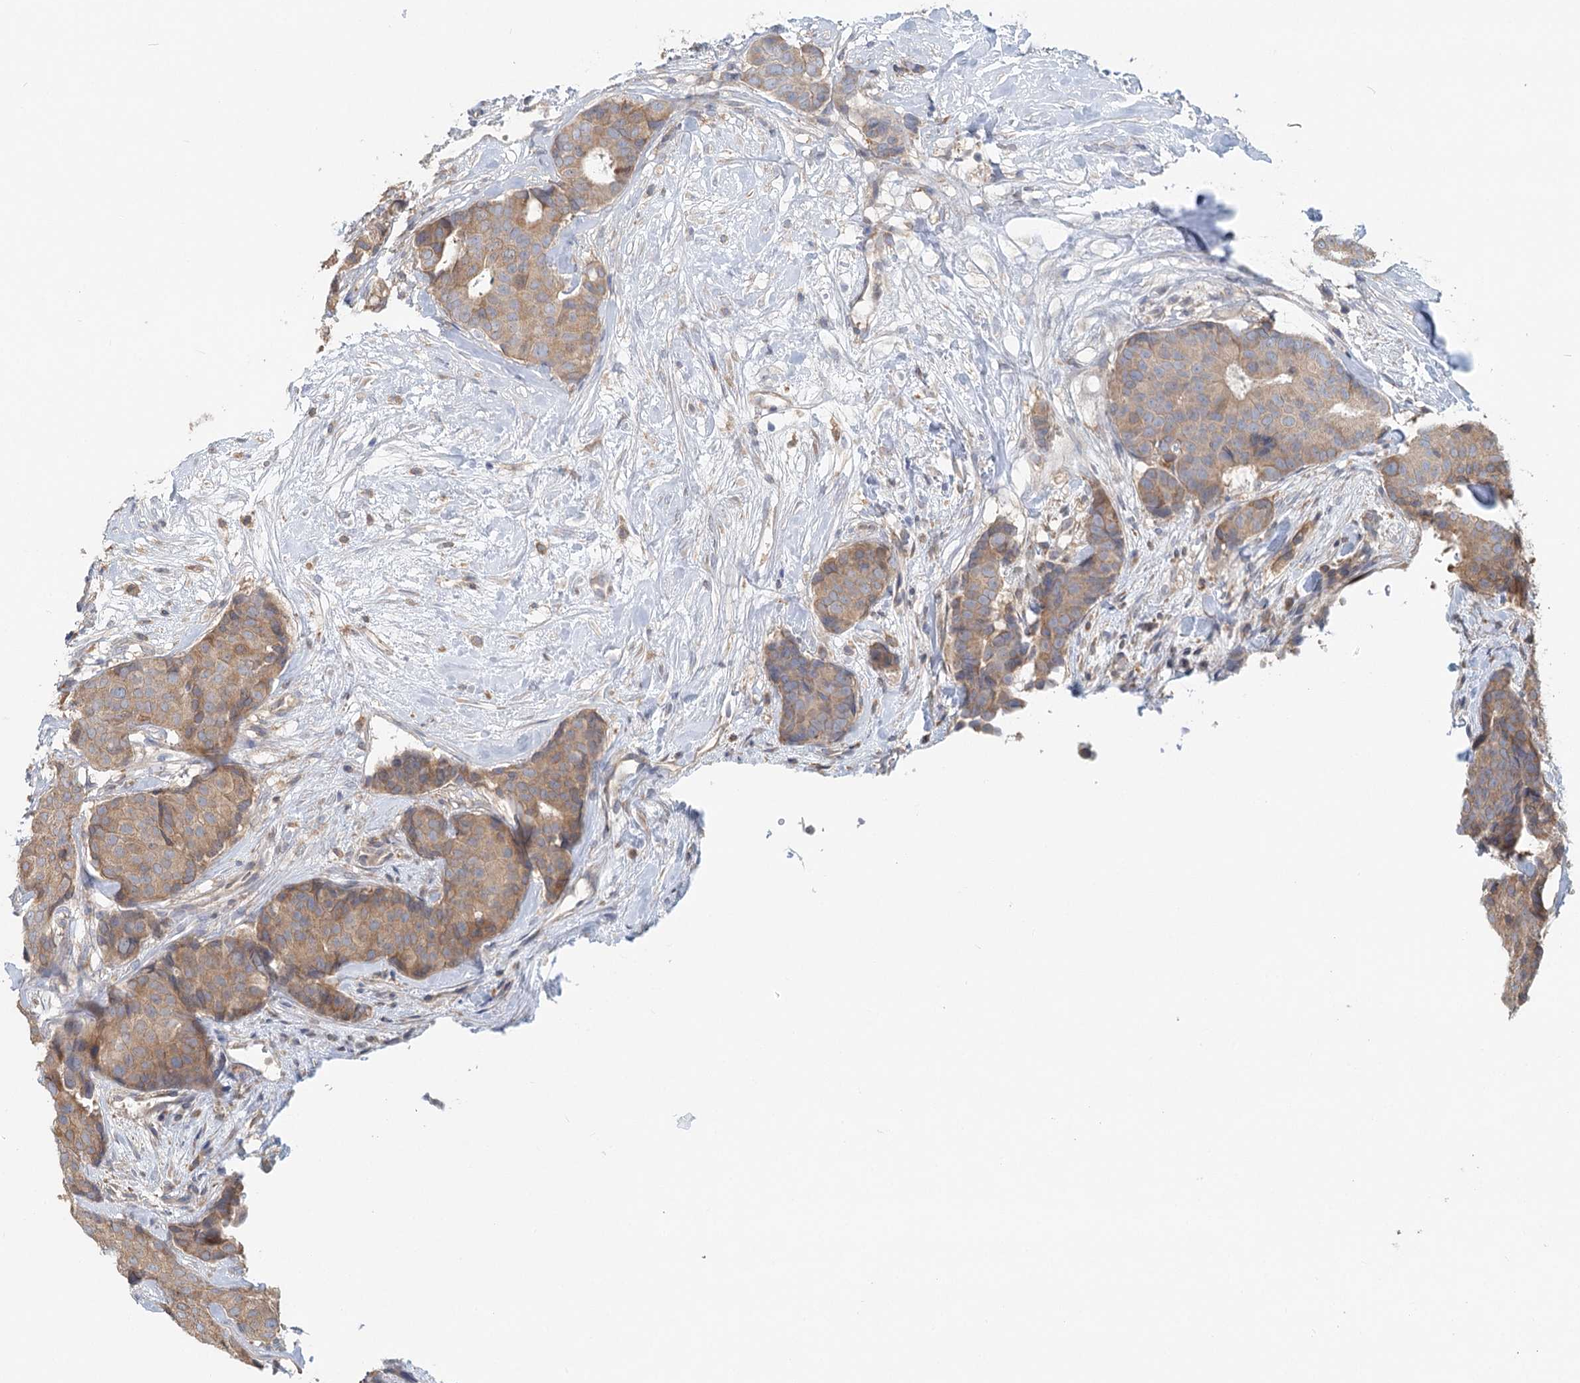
{"staining": {"intensity": "weak", "quantity": "25%-75%", "location": "cytoplasmic/membranous"}, "tissue": "breast cancer", "cell_type": "Tumor cells", "image_type": "cancer", "snomed": [{"axis": "morphology", "description": "Duct carcinoma"}, {"axis": "topography", "description": "Breast"}], "caption": "Breast intraductal carcinoma tissue reveals weak cytoplasmic/membranous positivity in approximately 25%-75% of tumor cells", "gene": "PAIP2", "patient": {"sex": "female", "age": 75}}